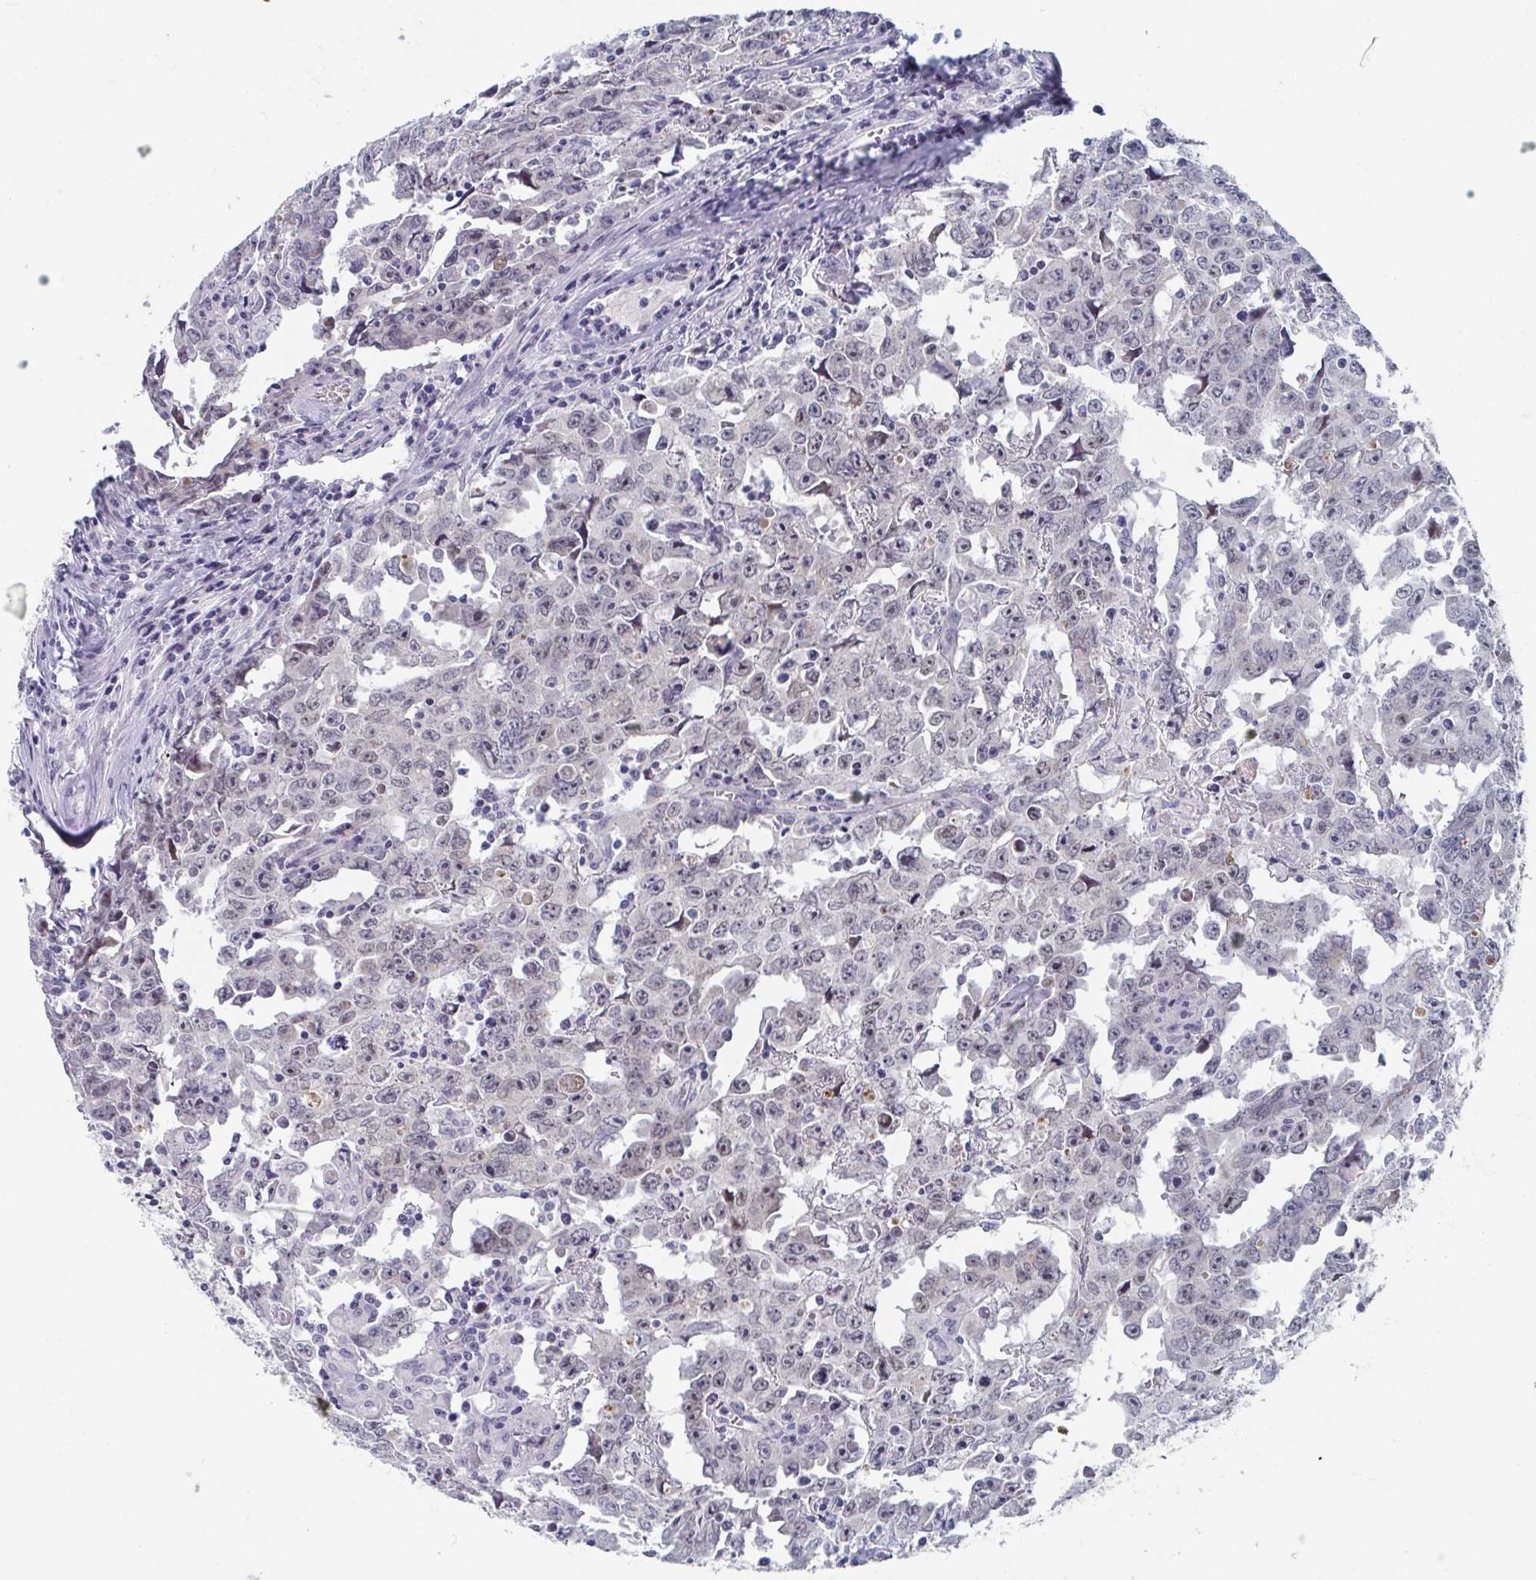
{"staining": {"intensity": "weak", "quantity": "25%-75%", "location": "nuclear"}, "tissue": "testis cancer", "cell_type": "Tumor cells", "image_type": "cancer", "snomed": [{"axis": "morphology", "description": "Carcinoma, Embryonal, NOS"}, {"axis": "topography", "description": "Testis"}], "caption": "Embryonal carcinoma (testis) stained for a protein displays weak nuclear positivity in tumor cells. The staining is performed using DAB (3,3'-diaminobenzidine) brown chromogen to label protein expression. The nuclei are counter-stained blue using hematoxylin.", "gene": "CENPT", "patient": {"sex": "male", "age": 22}}